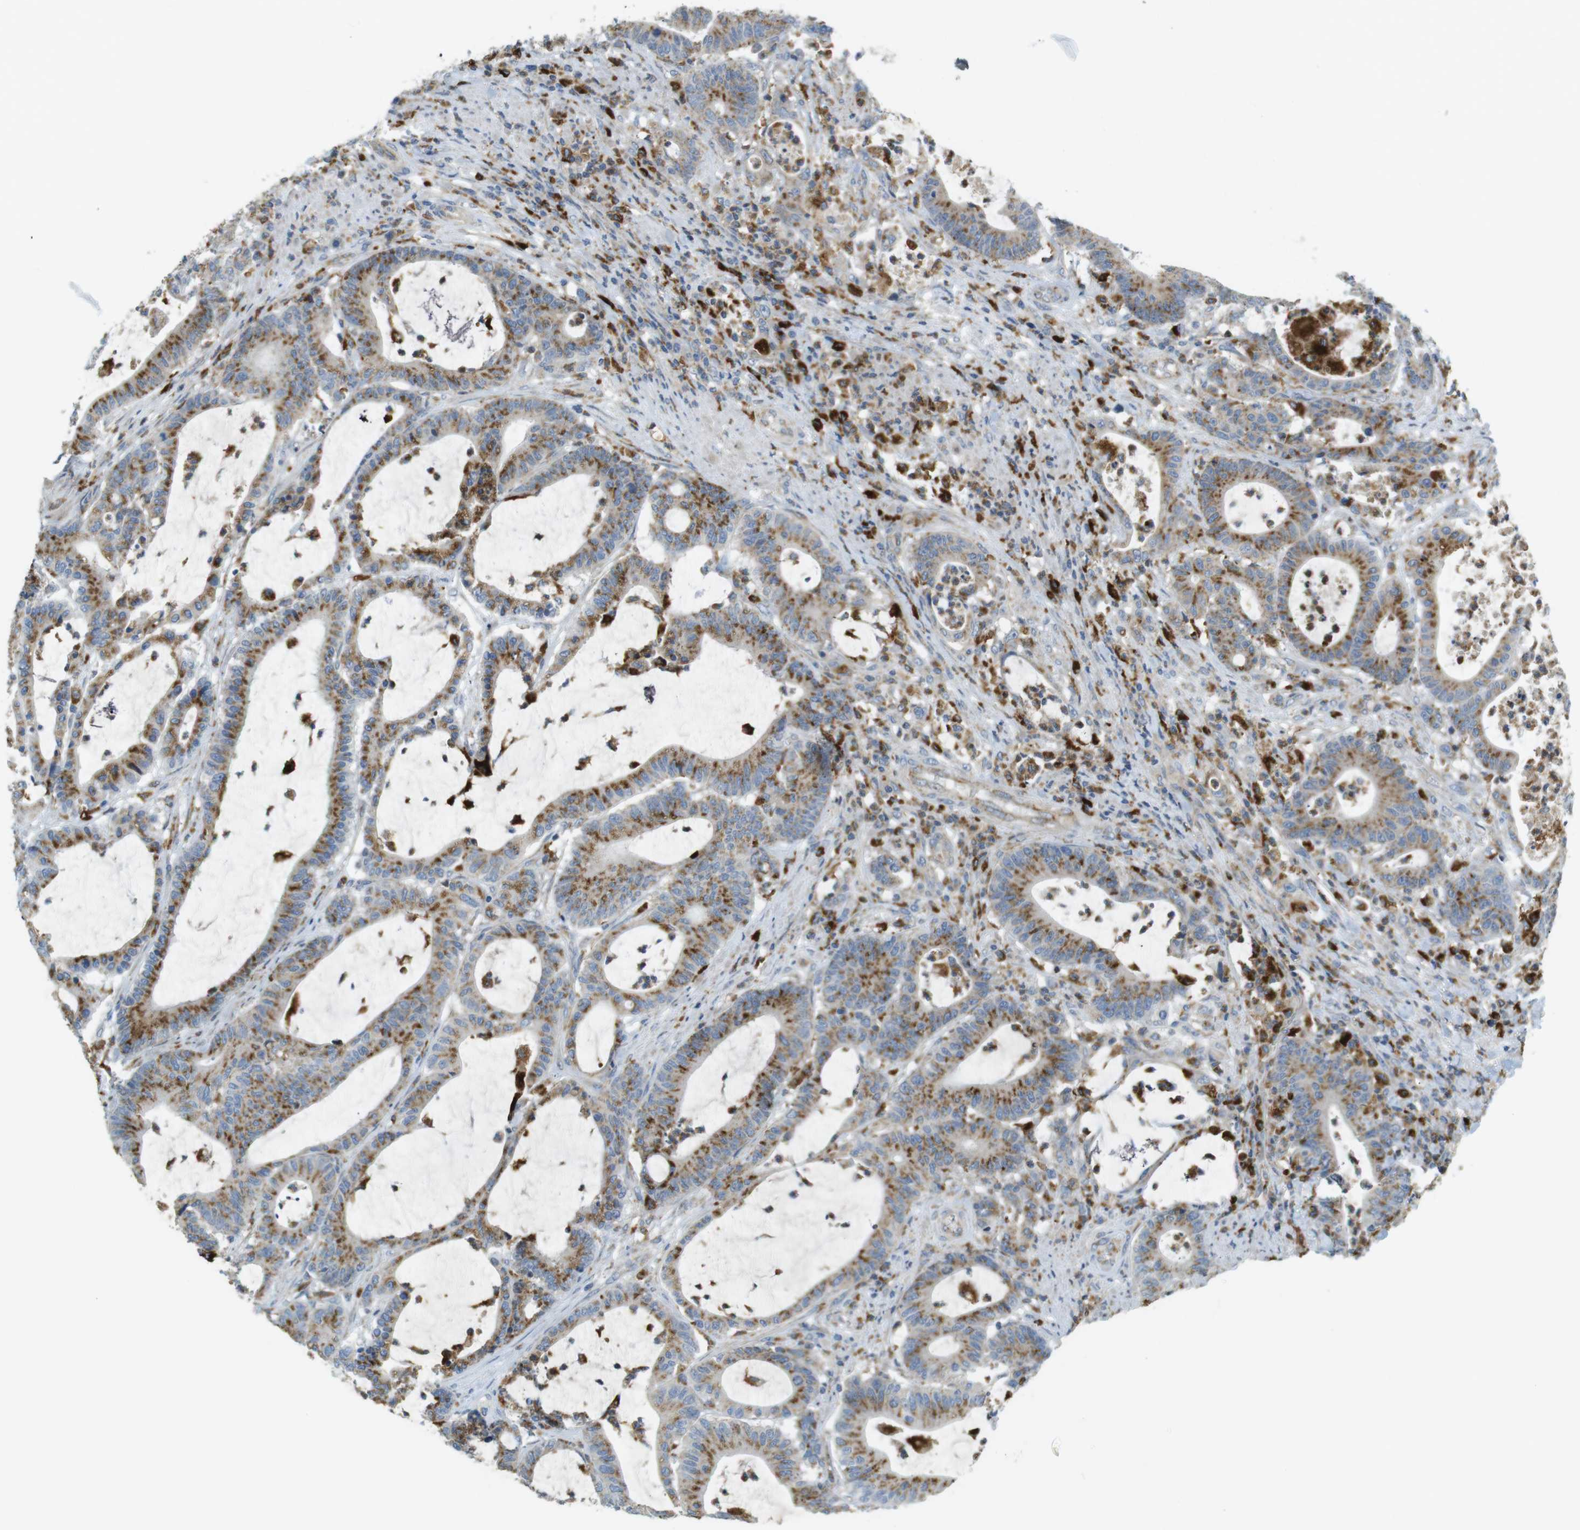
{"staining": {"intensity": "moderate", "quantity": ">75%", "location": "cytoplasmic/membranous"}, "tissue": "colorectal cancer", "cell_type": "Tumor cells", "image_type": "cancer", "snomed": [{"axis": "morphology", "description": "Adenocarcinoma, NOS"}, {"axis": "topography", "description": "Colon"}], "caption": "This photomicrograph demonstrates IHC staining of human colorectal cancer, with medium moderate cytoplasmic/membranous staining in approximately >75% of tumor cells.", "gene": "LAMP1", "patient": {"sex": "female", "age": 84}}